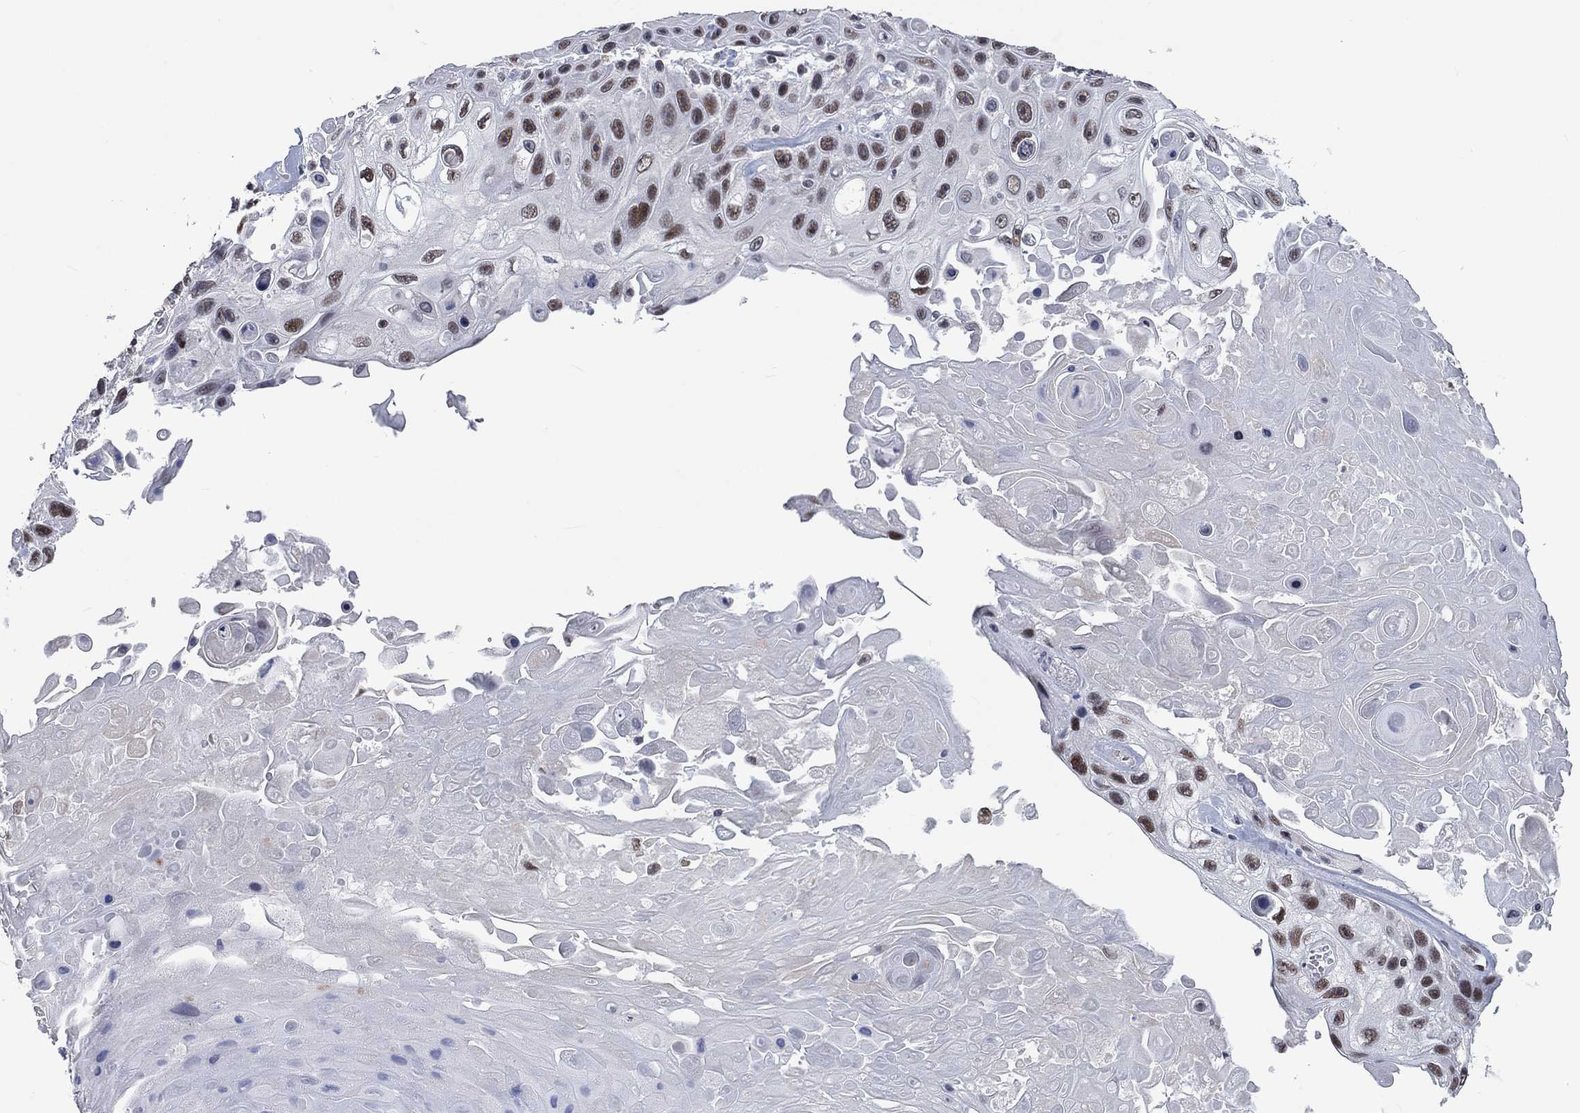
{"staining": {"intensity": "strong", "quantity": "25%-75%", "location": "nuclear"}, "tissue": "skin cancer", "cell_type": "Tumor cells", "image_type": "cancer", "snomed": [{"axis": "morphology", "description": "Squamous cell carcinoma, NOS"}, {"axis": "topography", "description": "Skin"}], "caption": "Immunohistochemical staining of human skin squamous cell carcinoma demonstrates high levels of strong nuclear expression in approximately 25%-75% of tumor cells.", "gene": "HCFC1", "patient": {"sex": "male", "age": 82}}